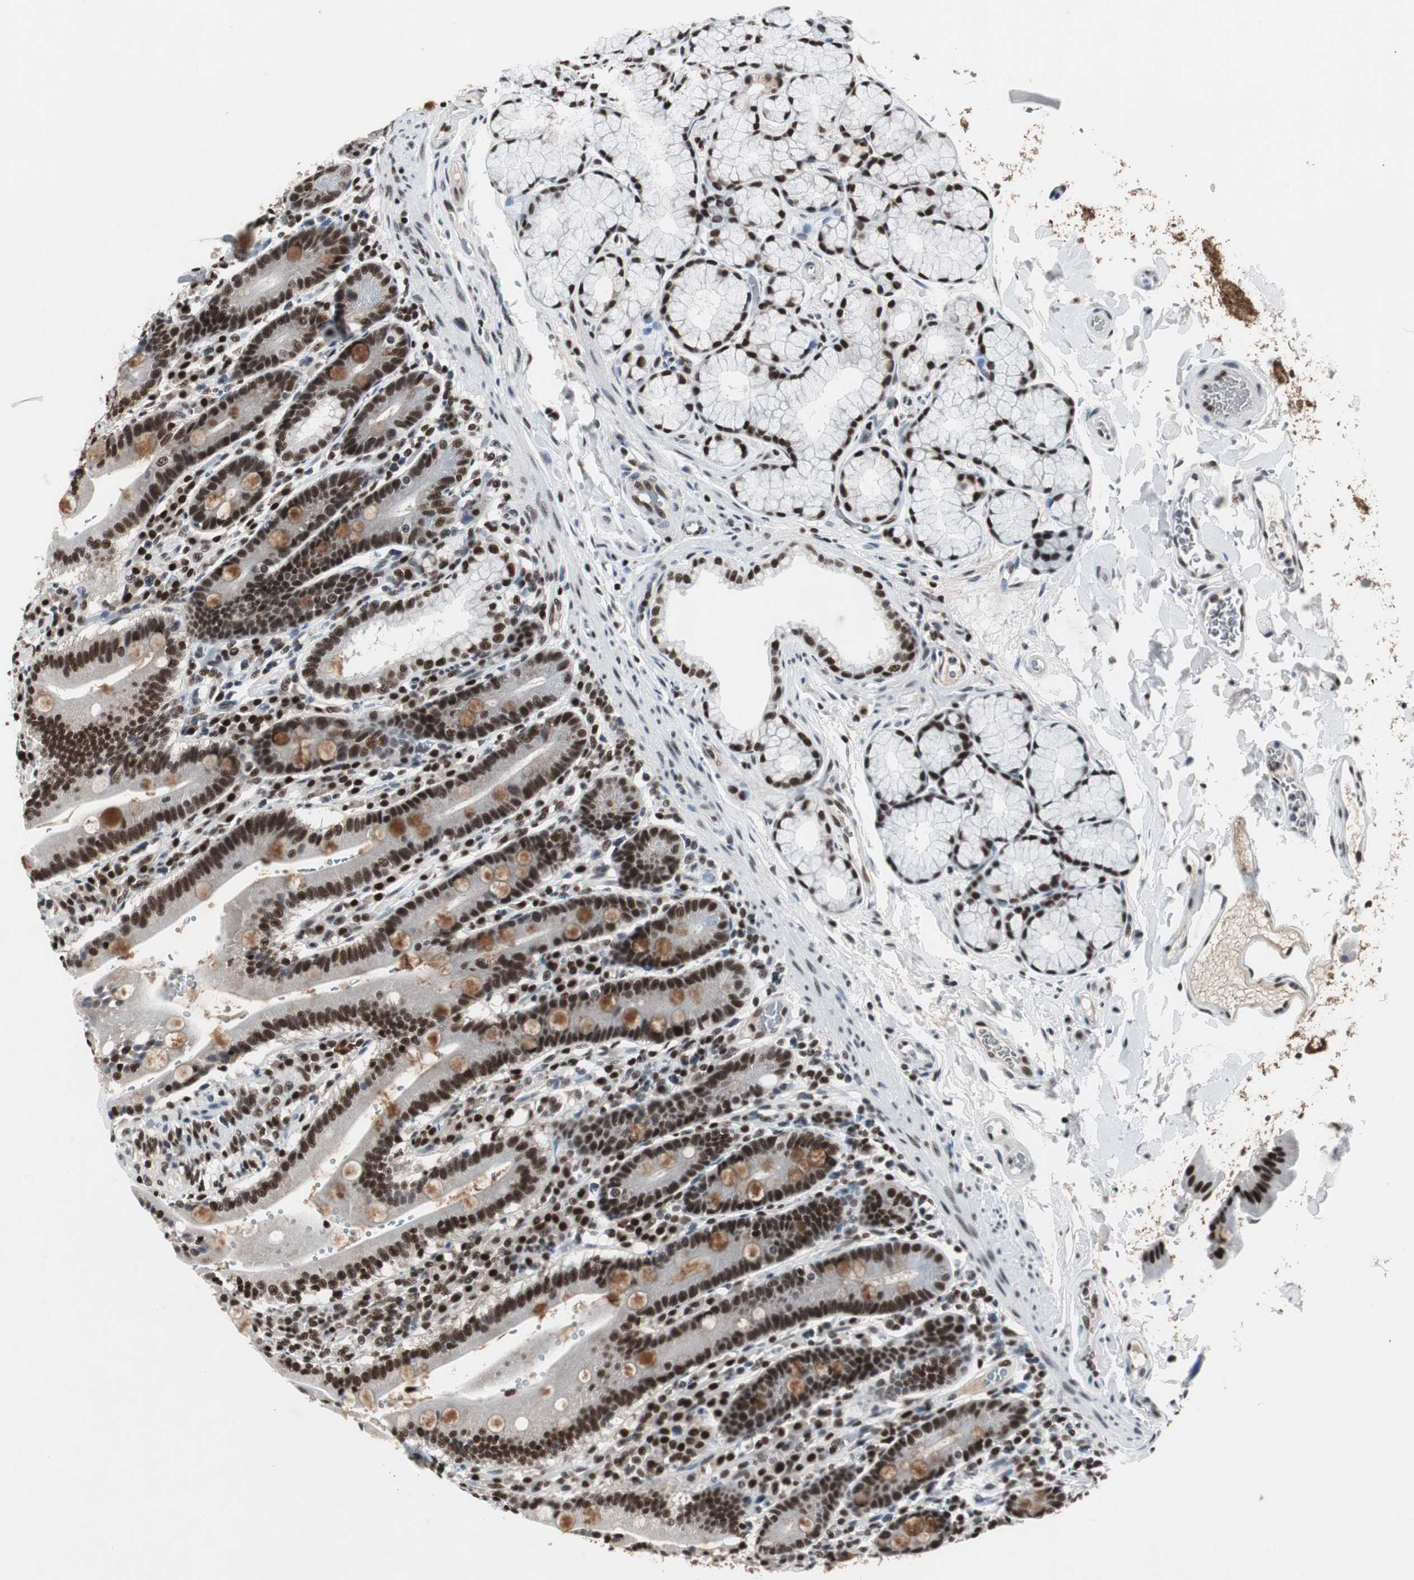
{"staining": {"intensity": "strong", "quantity": ">75%", "location": "nuclear"}, "tissue": "duodenum", "cell_type": "Glandular cells", "image_type": "normal", "snomed": [{"axis": "morphology", "description": "Normal tissue, NOS"}, {"axis": "topography", "description": "Small intestine, NOS"}], "caption": "A brown stain shows strong nuclear expression of a protein in glandular cells of normal human duodenum. The staining was performed using DAB, with brown indicating positive protein expression. Nuclei are stained blue with hematoxylin.", "gene": "RAD9A", "patient": {"sex": "female", "age": 71}}